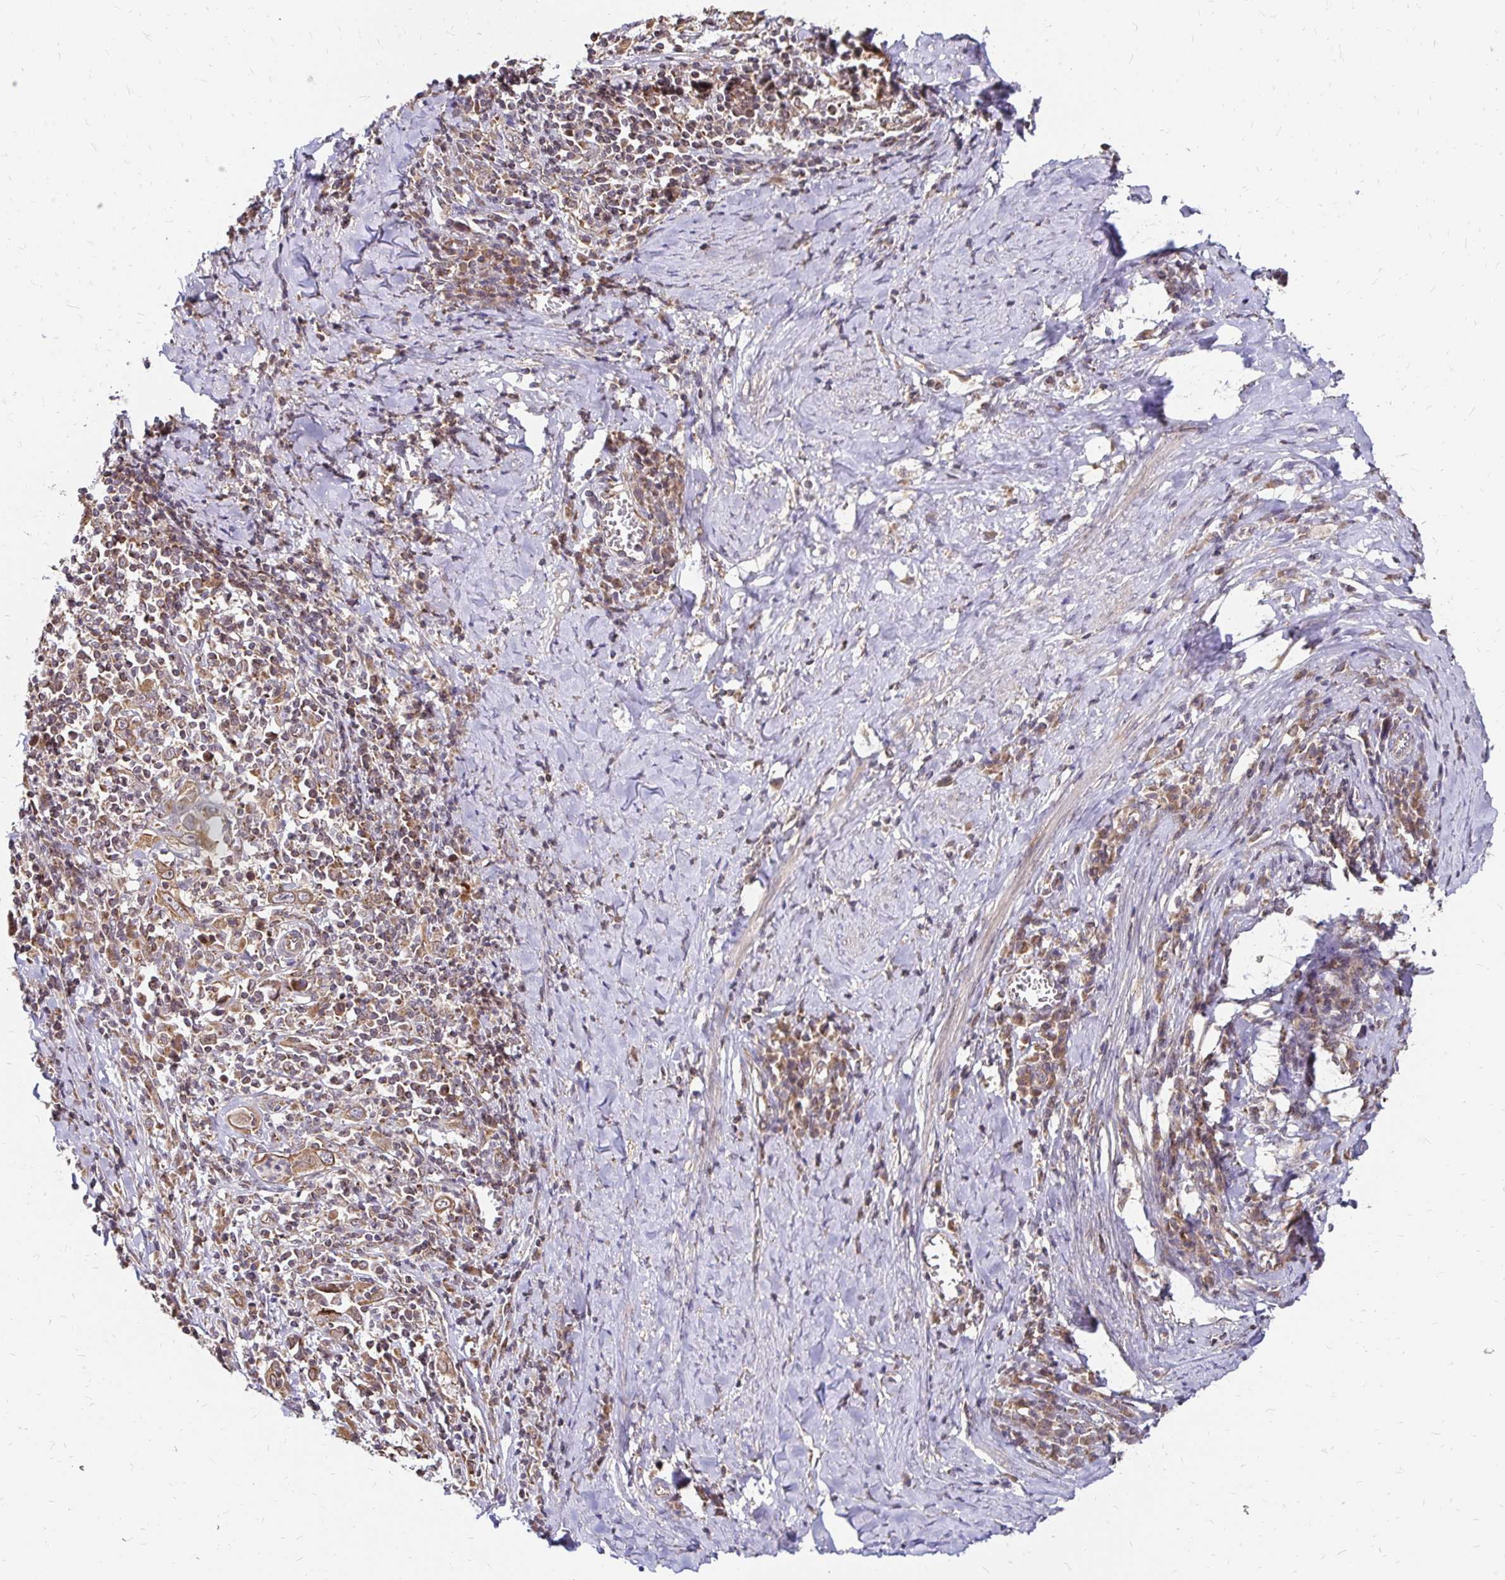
{"staining": {"intensity": "moderate", "quantity": ">75%", "location": "cytoplasmic/membranous"}, "tissue": "cervical cancer", "cell_type": "Tumor cells", "image_type": "cancer", "snomed": [{"axis": "morphology", "description": "Squamous cell carcinoma, NOS"}, {"axis": "topography", "description": "Cervix"}], "caption": "Approximately >75% of tumor cells in squamous cell carcinoma (cervical) demonstrate moderate cytoplasmic/membranous protein expression as visualized by brown immunohistochemical staining.", "gene": "ZW10", "patient": {"sex": "female", "age": 46}}